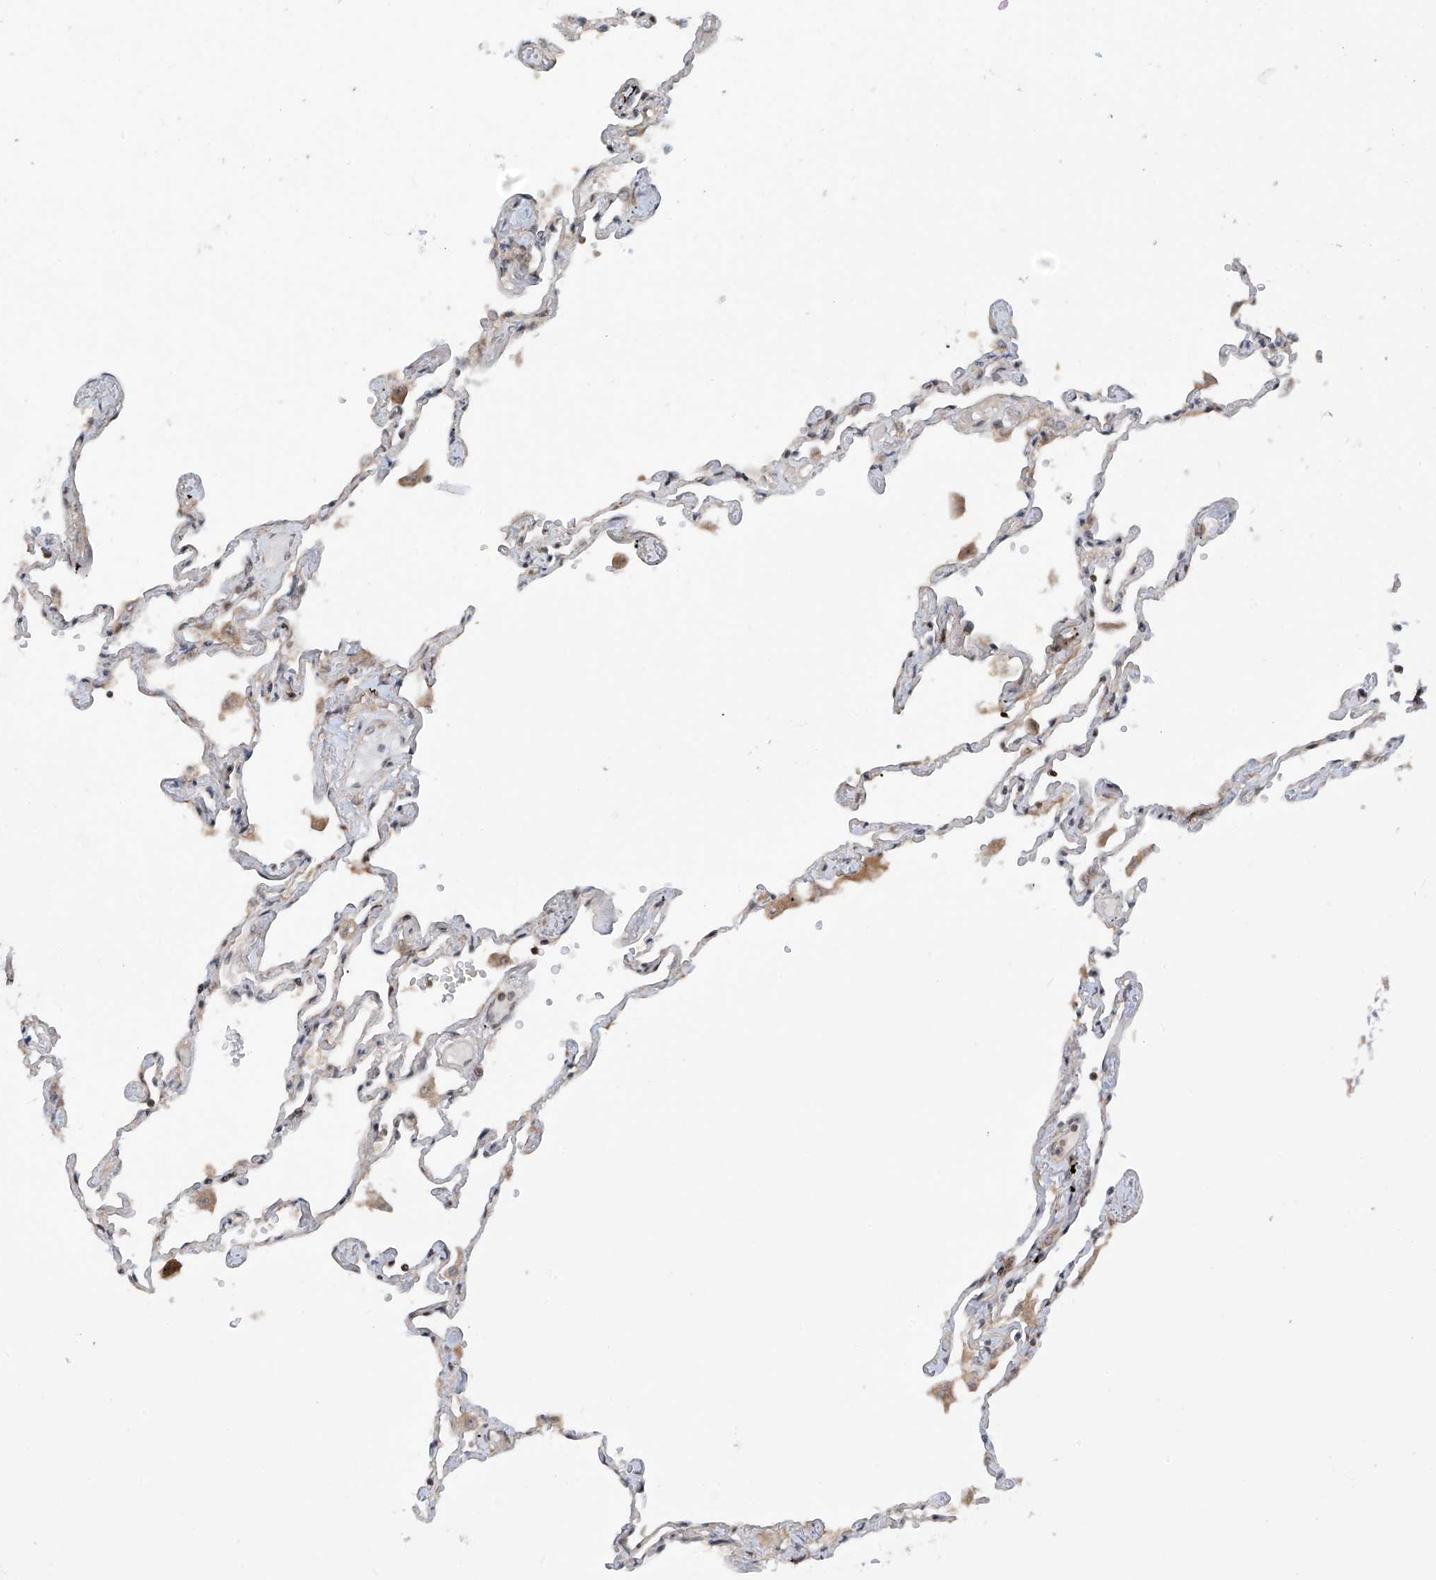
{"staining": {"intensity": "moderate", "quantity": "<25%", "location": "cytoplasmic/membranous,nuclear"}, "tissue": "lung", "cell_type": "Alveolar cells", "image_type": "normal", "snomed": [{"axis": "morphology", "description": "Normal tissue, NOS"}, {"axis": "topography", "description": "Lung"}], "caption": "Brown immunohistochemical staining in normal human lung reveals moderate cytoplasmic/membranous,nuclear positivity in approximately <25% of alveolar cells.", "gene": "C1orf131", "patient": {"sex": "female", "age": 67}}